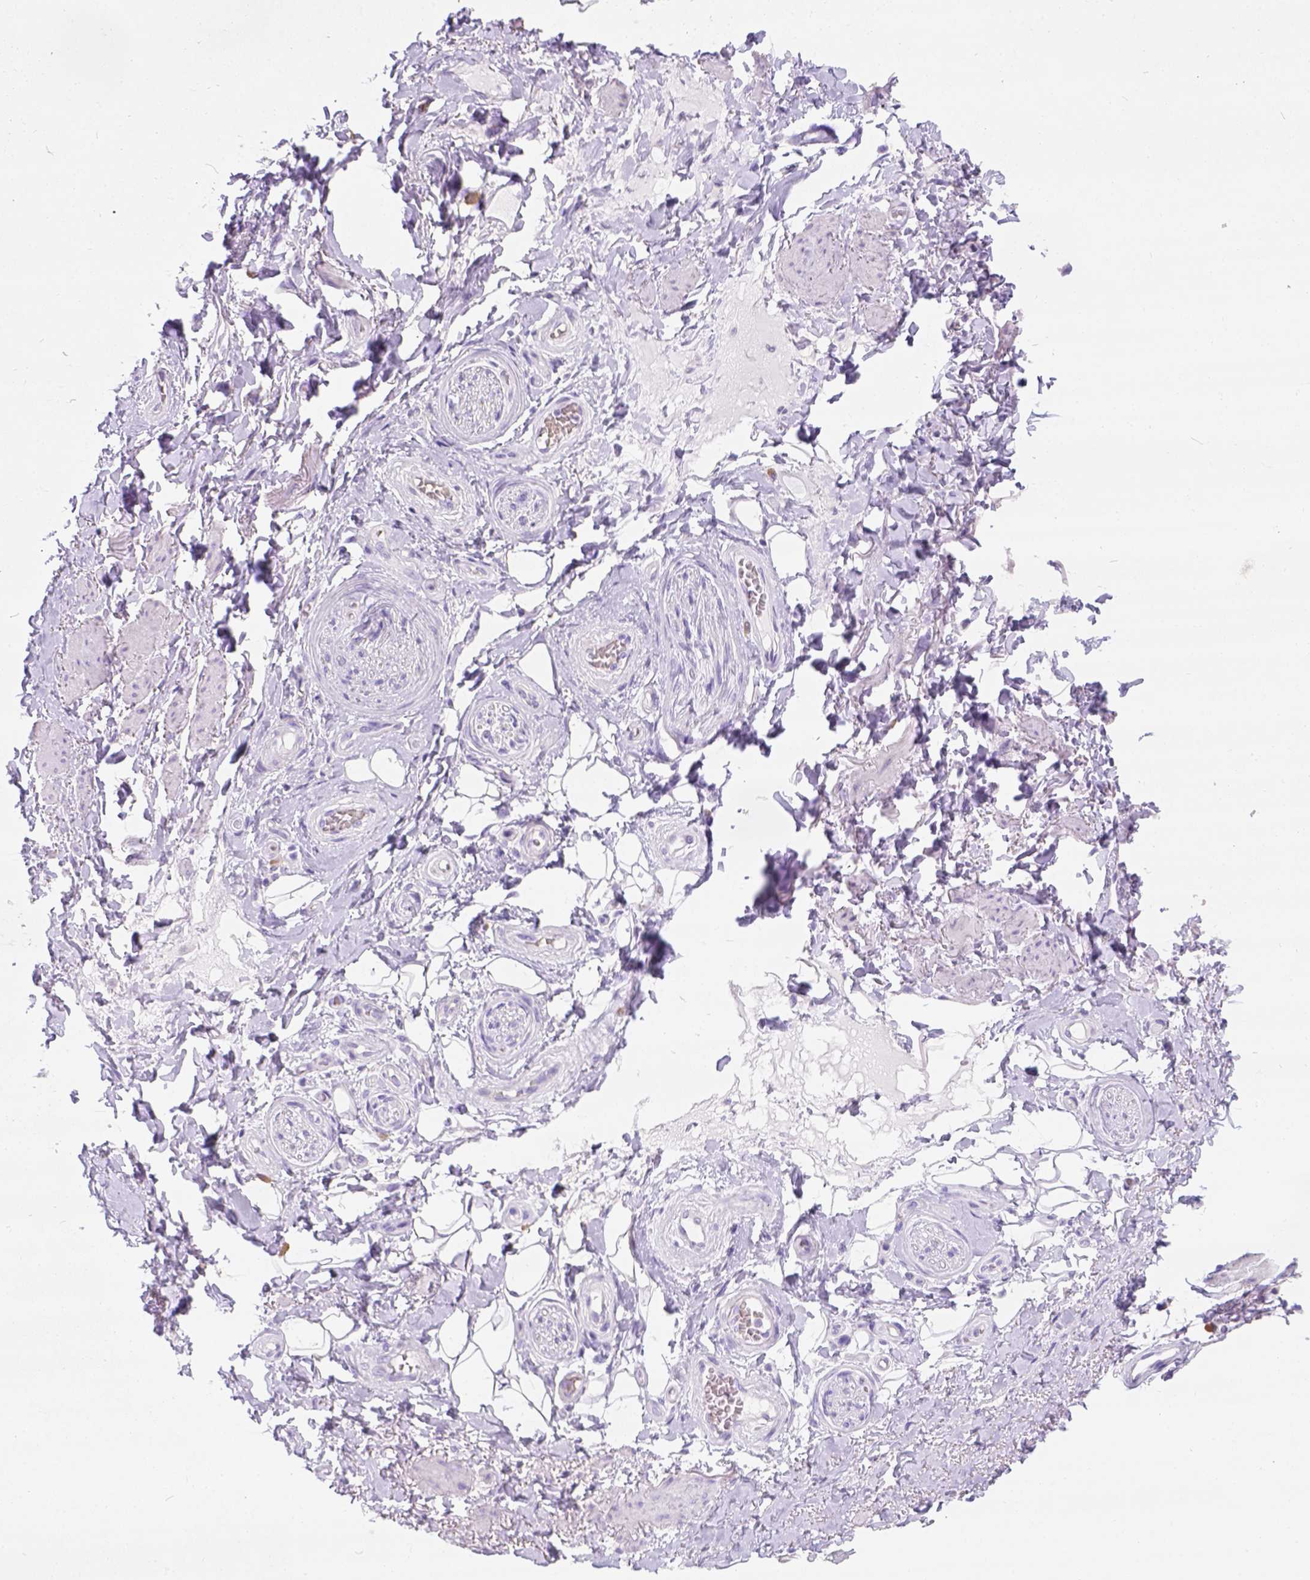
{"staining": {"intensity": "negative", "quantity": "none", "location": "none"}, "tissue": "adipose tissue", "cell_type": "Adipocytes", "image_type": "normal", "snomed": [{"axis": "morphology", "description": "Normal tissue, NOS"}, {"axis": "topography", "description": "Anal"}, {"axis": "topography", "description": "Peripheral nerve tissue"}], "caption": "Adipocytes show no significant protein expression in unremarkable adipose tissue. (DAB (3,3'-diaminobenzidine) immunohistochemistry with hematoxylin counter stain).", "gene": "PHF7", "patient": {"sex": "male", "age": 53}}